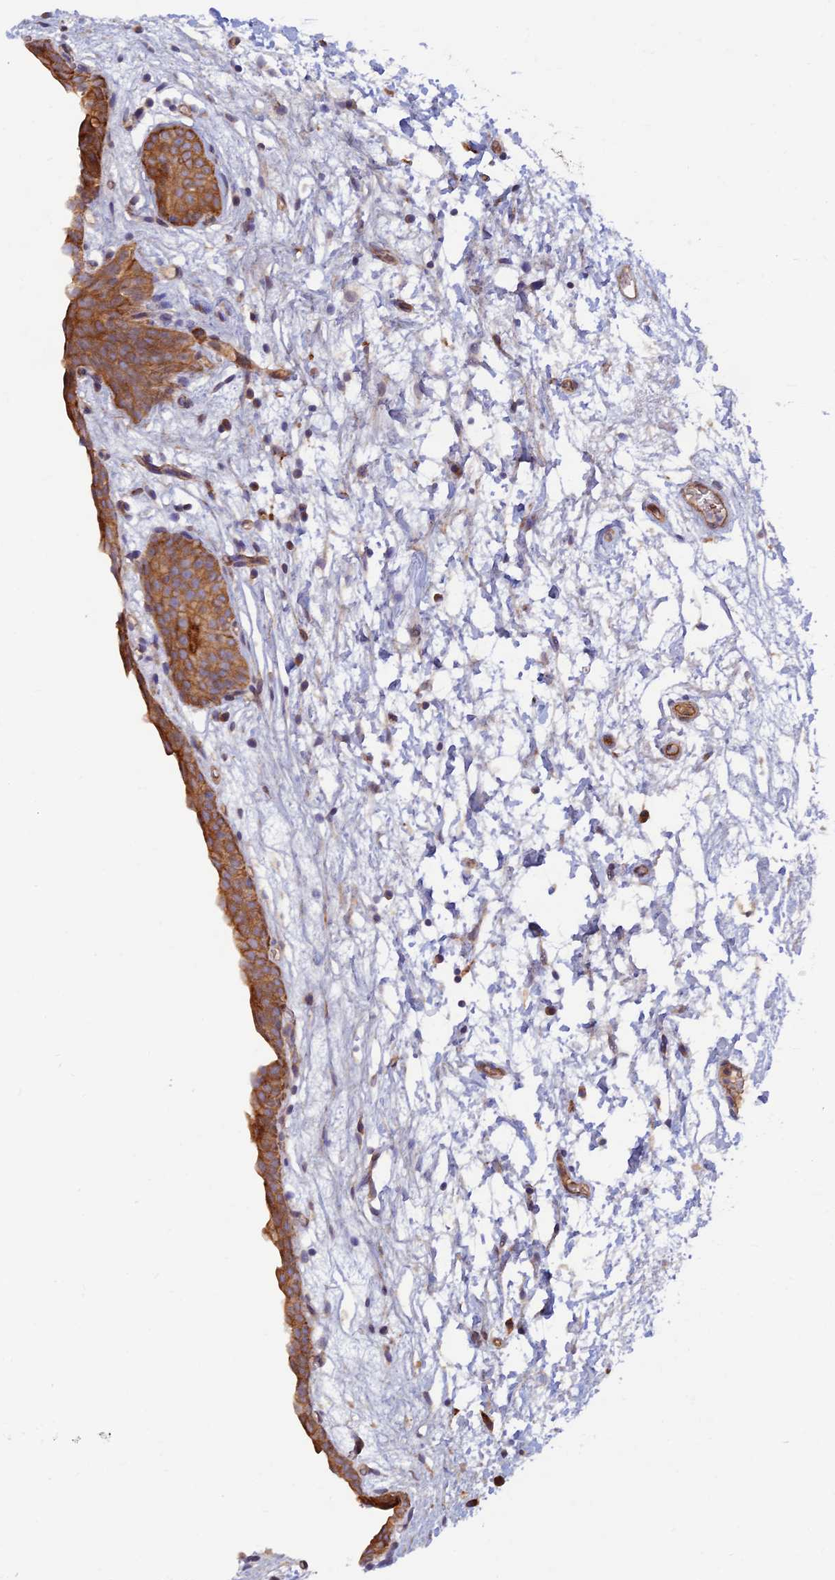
{"staining": {"intensity": "moderate", "quantity": ">75%", "location": "cytoplasmic/membranous"}, "tissue": "urinary bladder", "cell_type": "Urothelial cells", "image_type": "normal", "snomed": [{"axis": "morphology", "description": "Normal tissue, NOS"}, {"axis": "topography", "description": "Urinary bladder"}], "caption": "Immunohistochemical staining of benign urinary bladder reveals >75% levels of moderate cytoplasmic/membranous protein expression in about >75% of urothelial cells.", "gene": "GMCL1", "patient": {"sex": "male", "age": 83}}